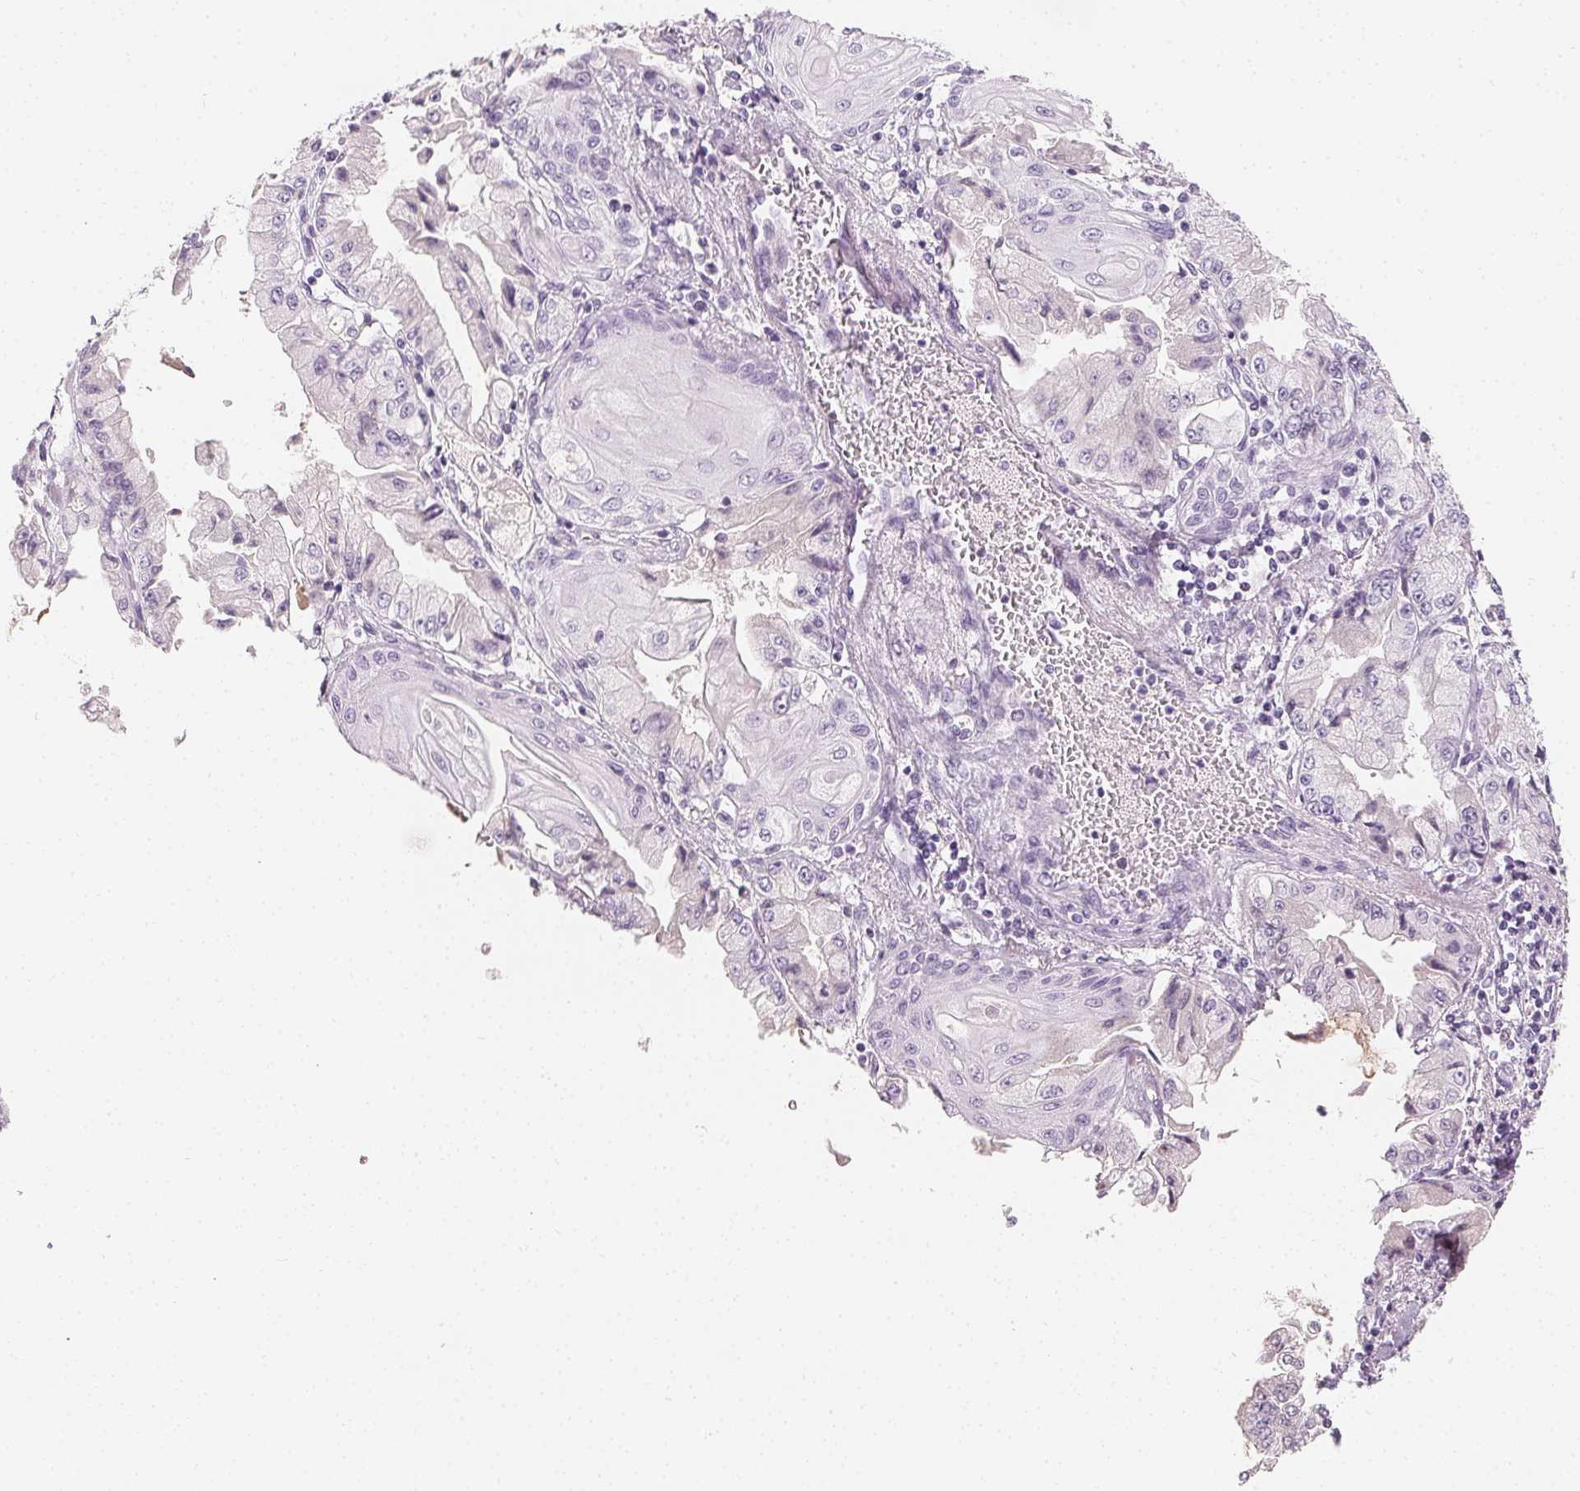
{"staining": {"intensity": "negative", "quantity": "none", "location": "none"}, "tissue": "stomach cancer", "cell_type": "Tumor cells", "image_type": "cancer", "snomed": [{"axis": "morphology", "description": "Adenocarcinoma, NOS"}, {"axis": "topography", "description": "Stomach, upper"}], "caption": "There is no significant staining in tumor cells of adenocarcinoma (stomach). (DAB immunohistochemistry, high magnification).", "gene": "AFM", "patient": {"sex": "female", "age": 74}}